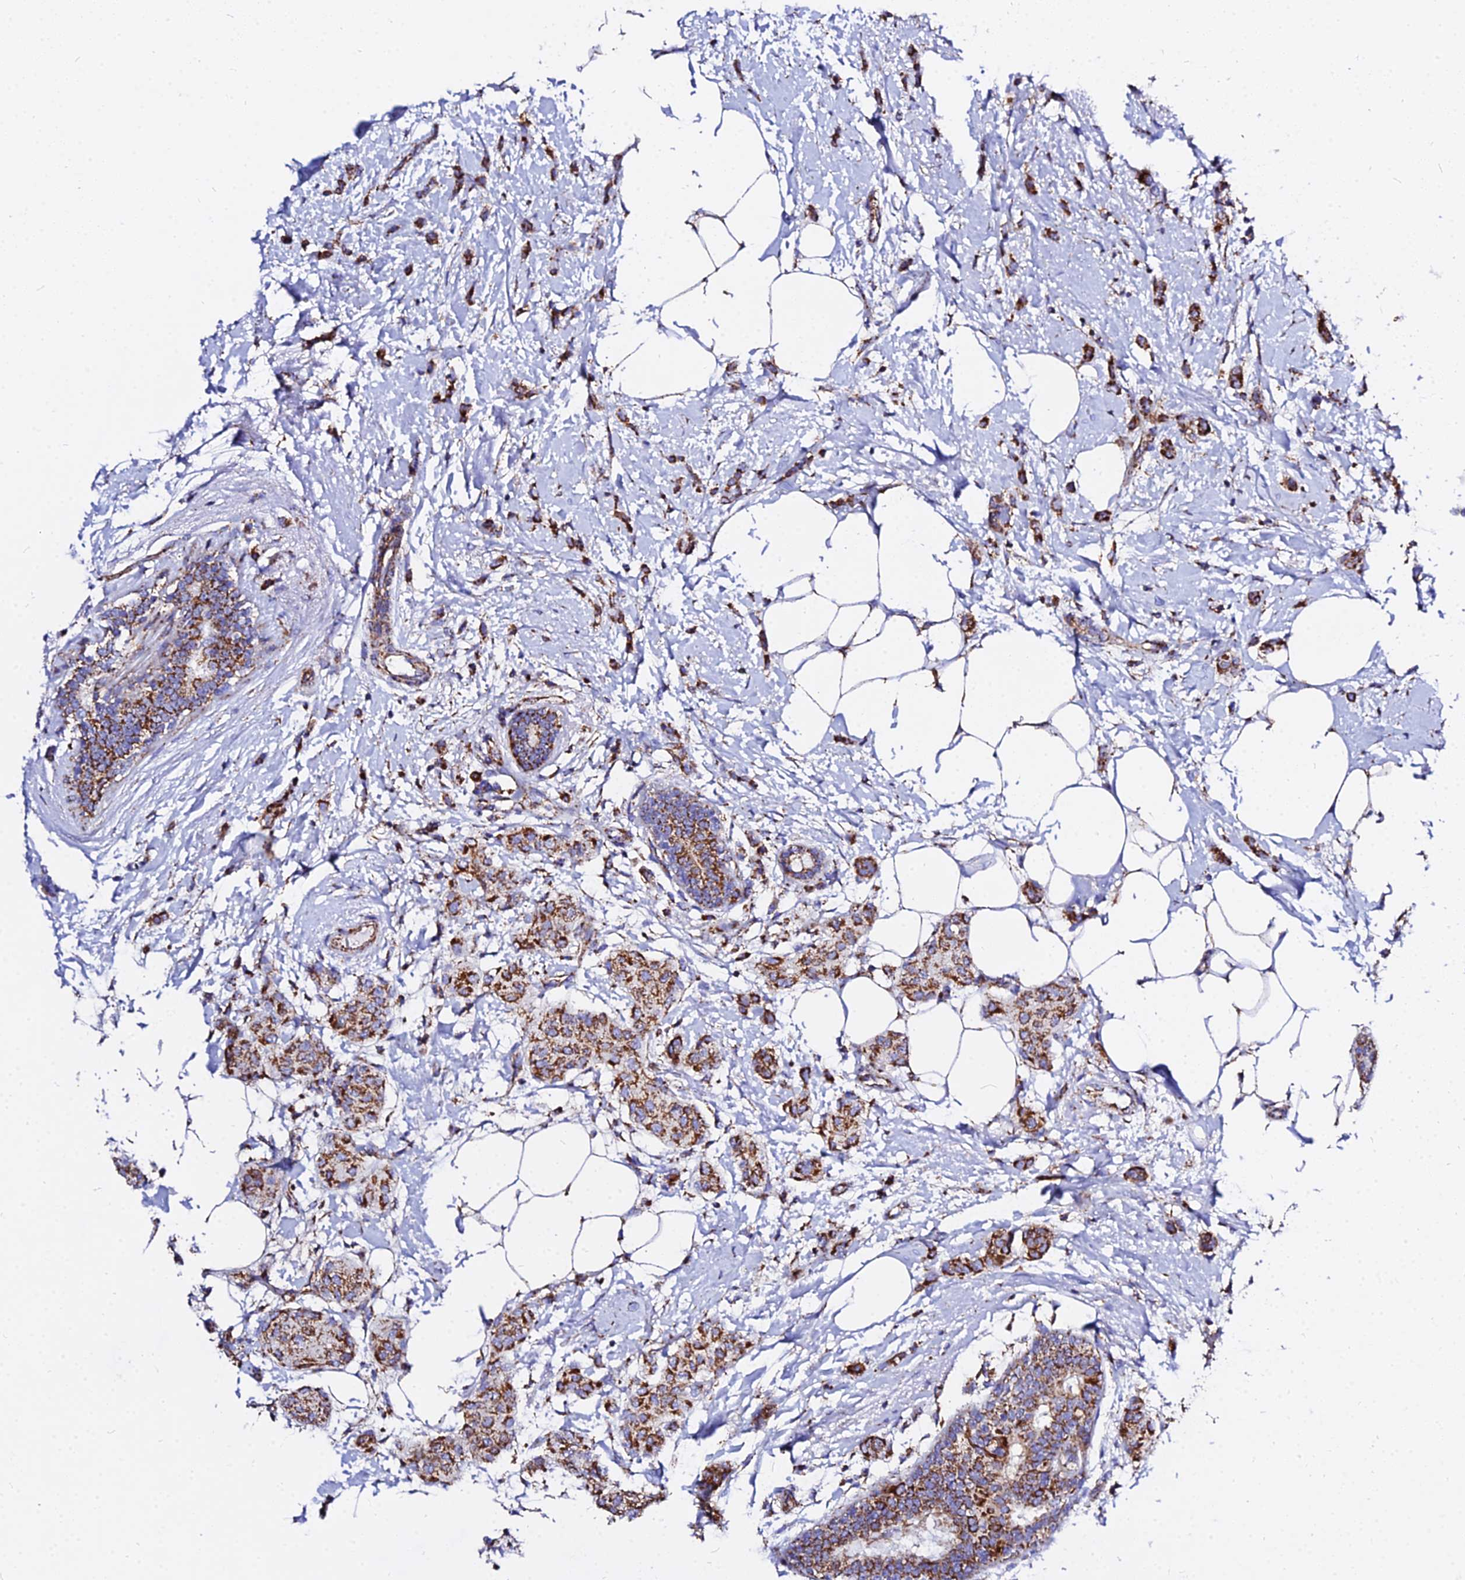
{"staining": {"intensity": "strong", "quantity": ">75%", "location": "cytoplasmic/membranous"}, "tissue": "breast cancer", "cell_type": "Tumor cells", "image_type": "cancer", "snomed": [{"axis": "morphology", "description": "Duct carcinoma"}, {"axis": "topography", "description": "Breast"}], "caption": "A high amount of strong cytoplasmic/membranous expression is present in about >75% of tumor cells in breast cancer (invasive ductal carcinoma) tissue. The protein is shown in brown color, while the nuclei are stained blue.", "gene": "ZNF573", "patient": {"sex": "female", "age": 72}}